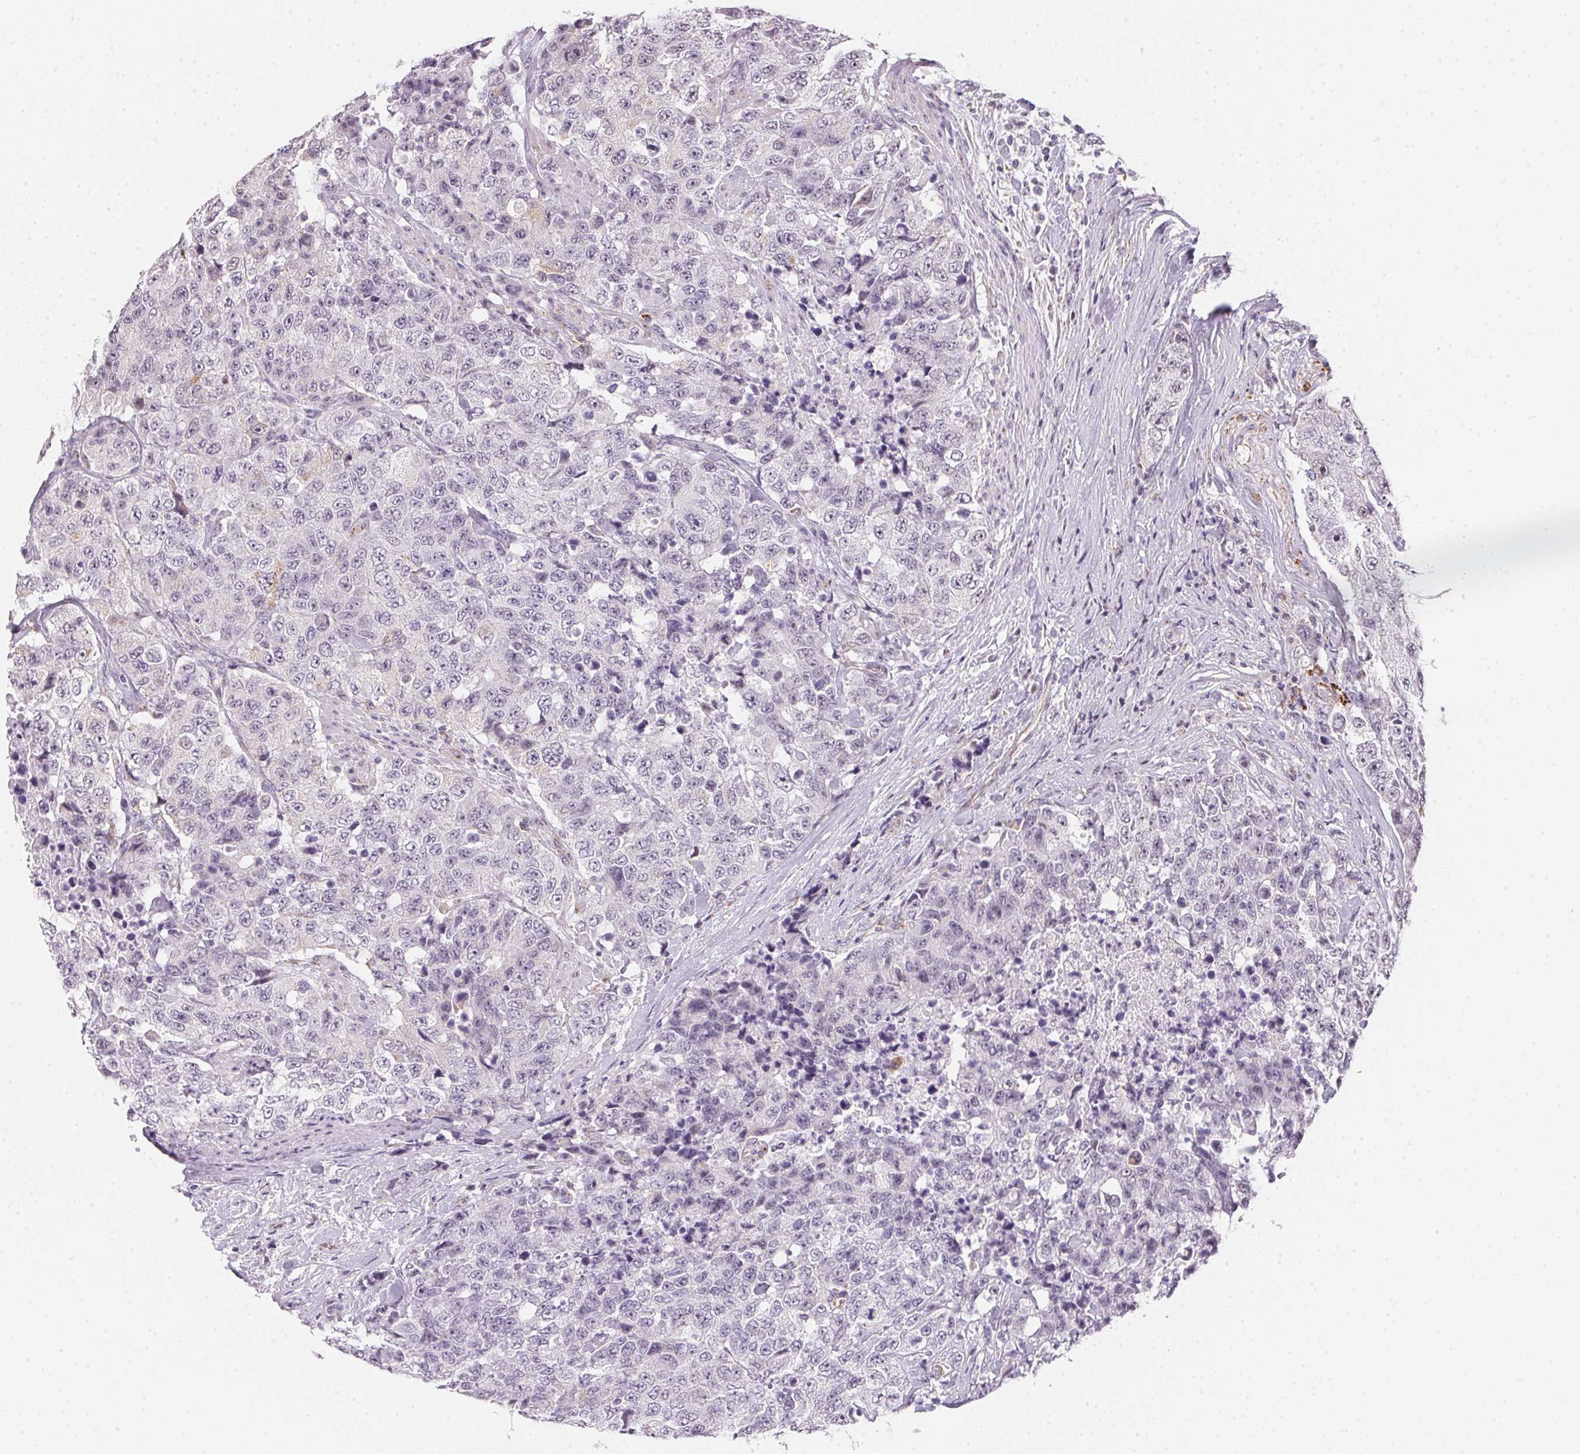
{"staining": {"intensity": "negative", "quantity": "none", "location": "none"}, "tissue": "urothelial cancer", "cell_type": "Tumor cells", "image_type": "cancer", "snomed": [{"axis": "morphology", "description": "Urothelial carcinoma, High grade"}, {"axis": "topography", "description": "Urinary bladder"}], "caption": "The histopathology image reveals no staining of tumor cells in urothelial cancer.", "gene": "GIPC2", "patient": {"sex": "female", "age": 78}}